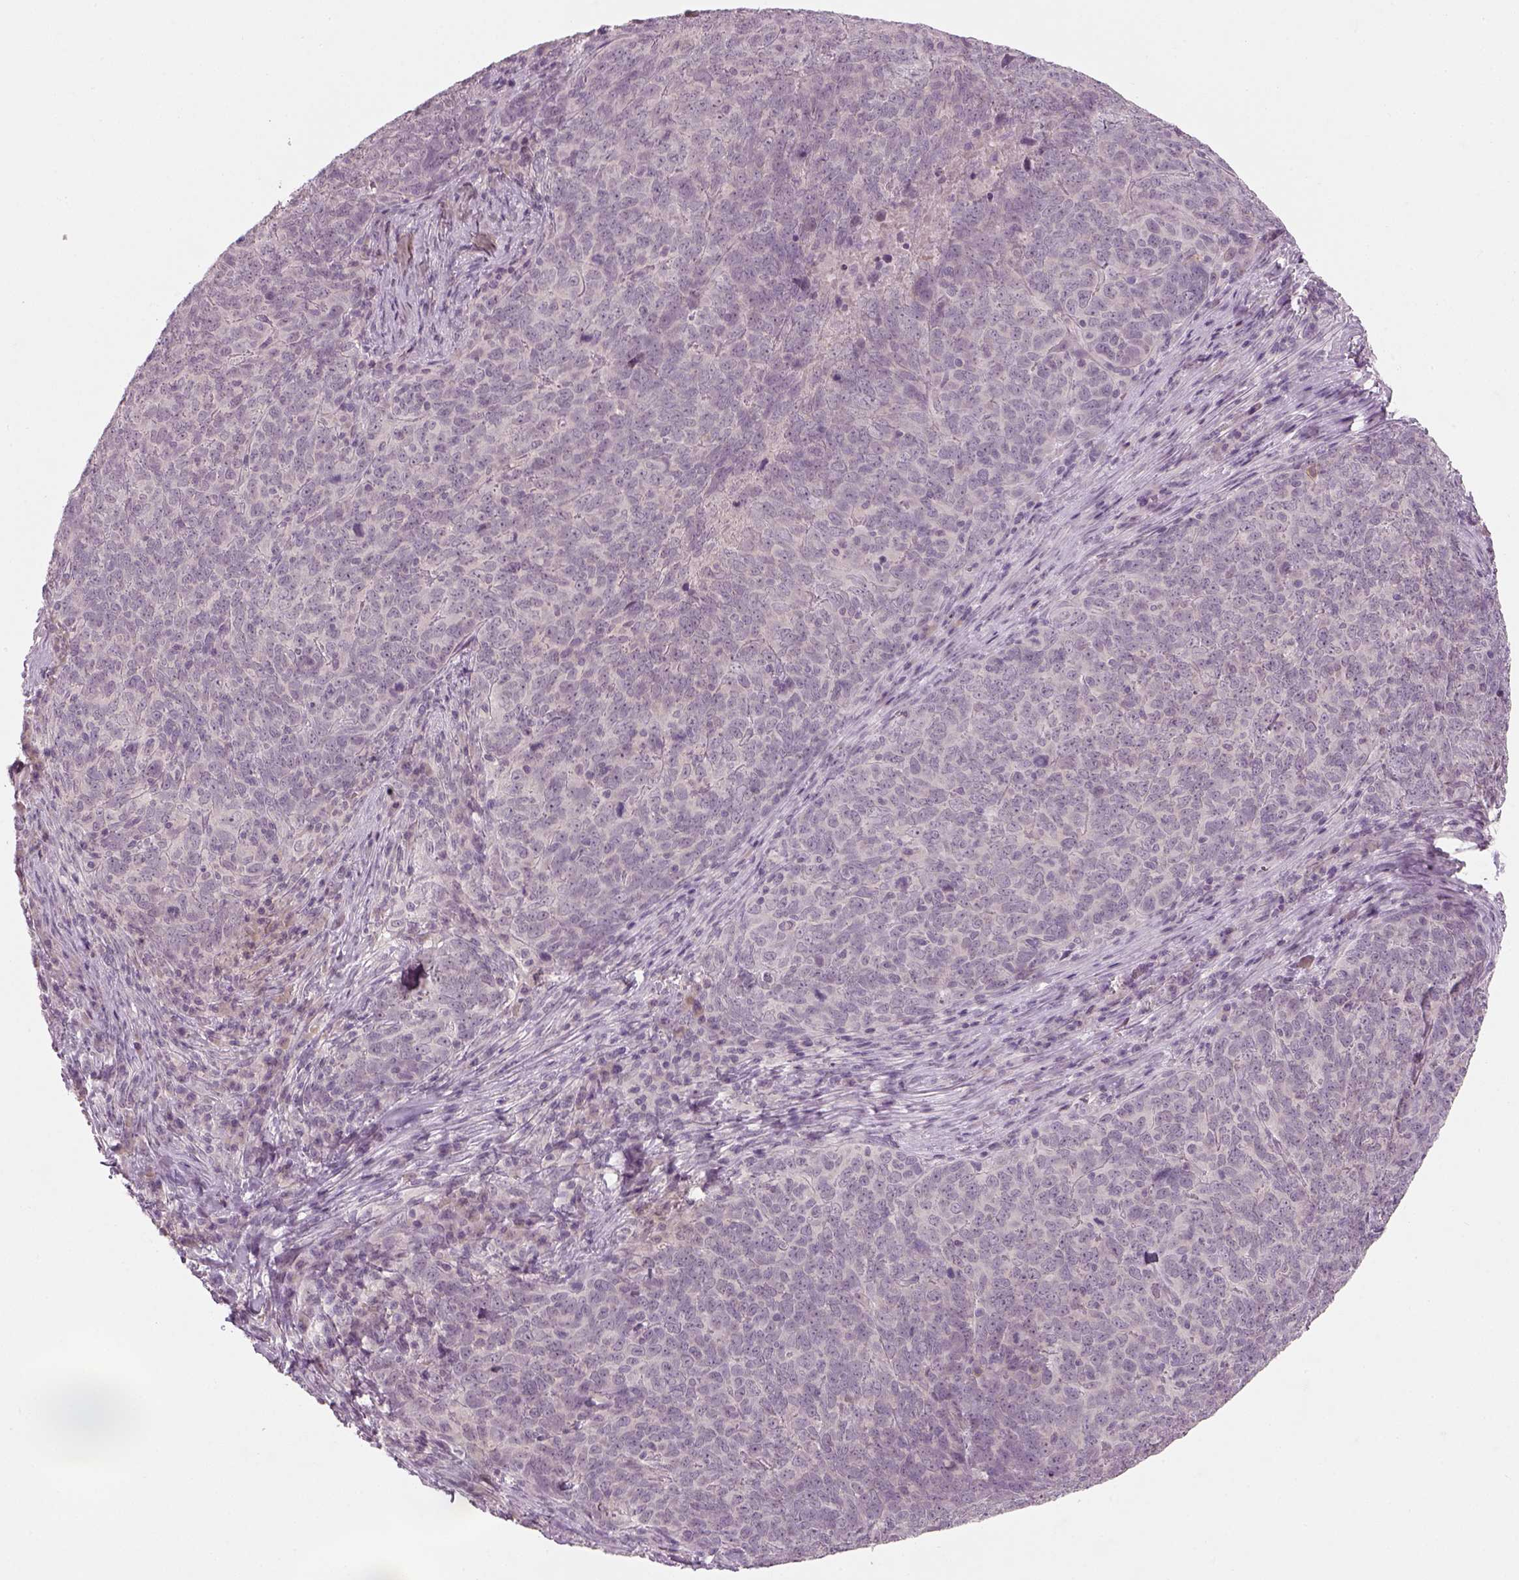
{"staining": {"intensity": "negative", "quantity": "none", "location": "none"}, "tissue": "skin cancer", "cell_type": "Tumor cells", "image_type": "cancer", "snomed": [{"axis": "morphology", "description": "Squamous cell carcinoma, NOS"}, {"axis": "topography", "description": "Skin"}, {"axis": "topography", "description": "Anal"}], "caption": "Tumor cells are negative for brown protein staining in skin squamous cell carcinoma.", "gene": "GDNF", "patient": {"sex": "female", "age": 51}}